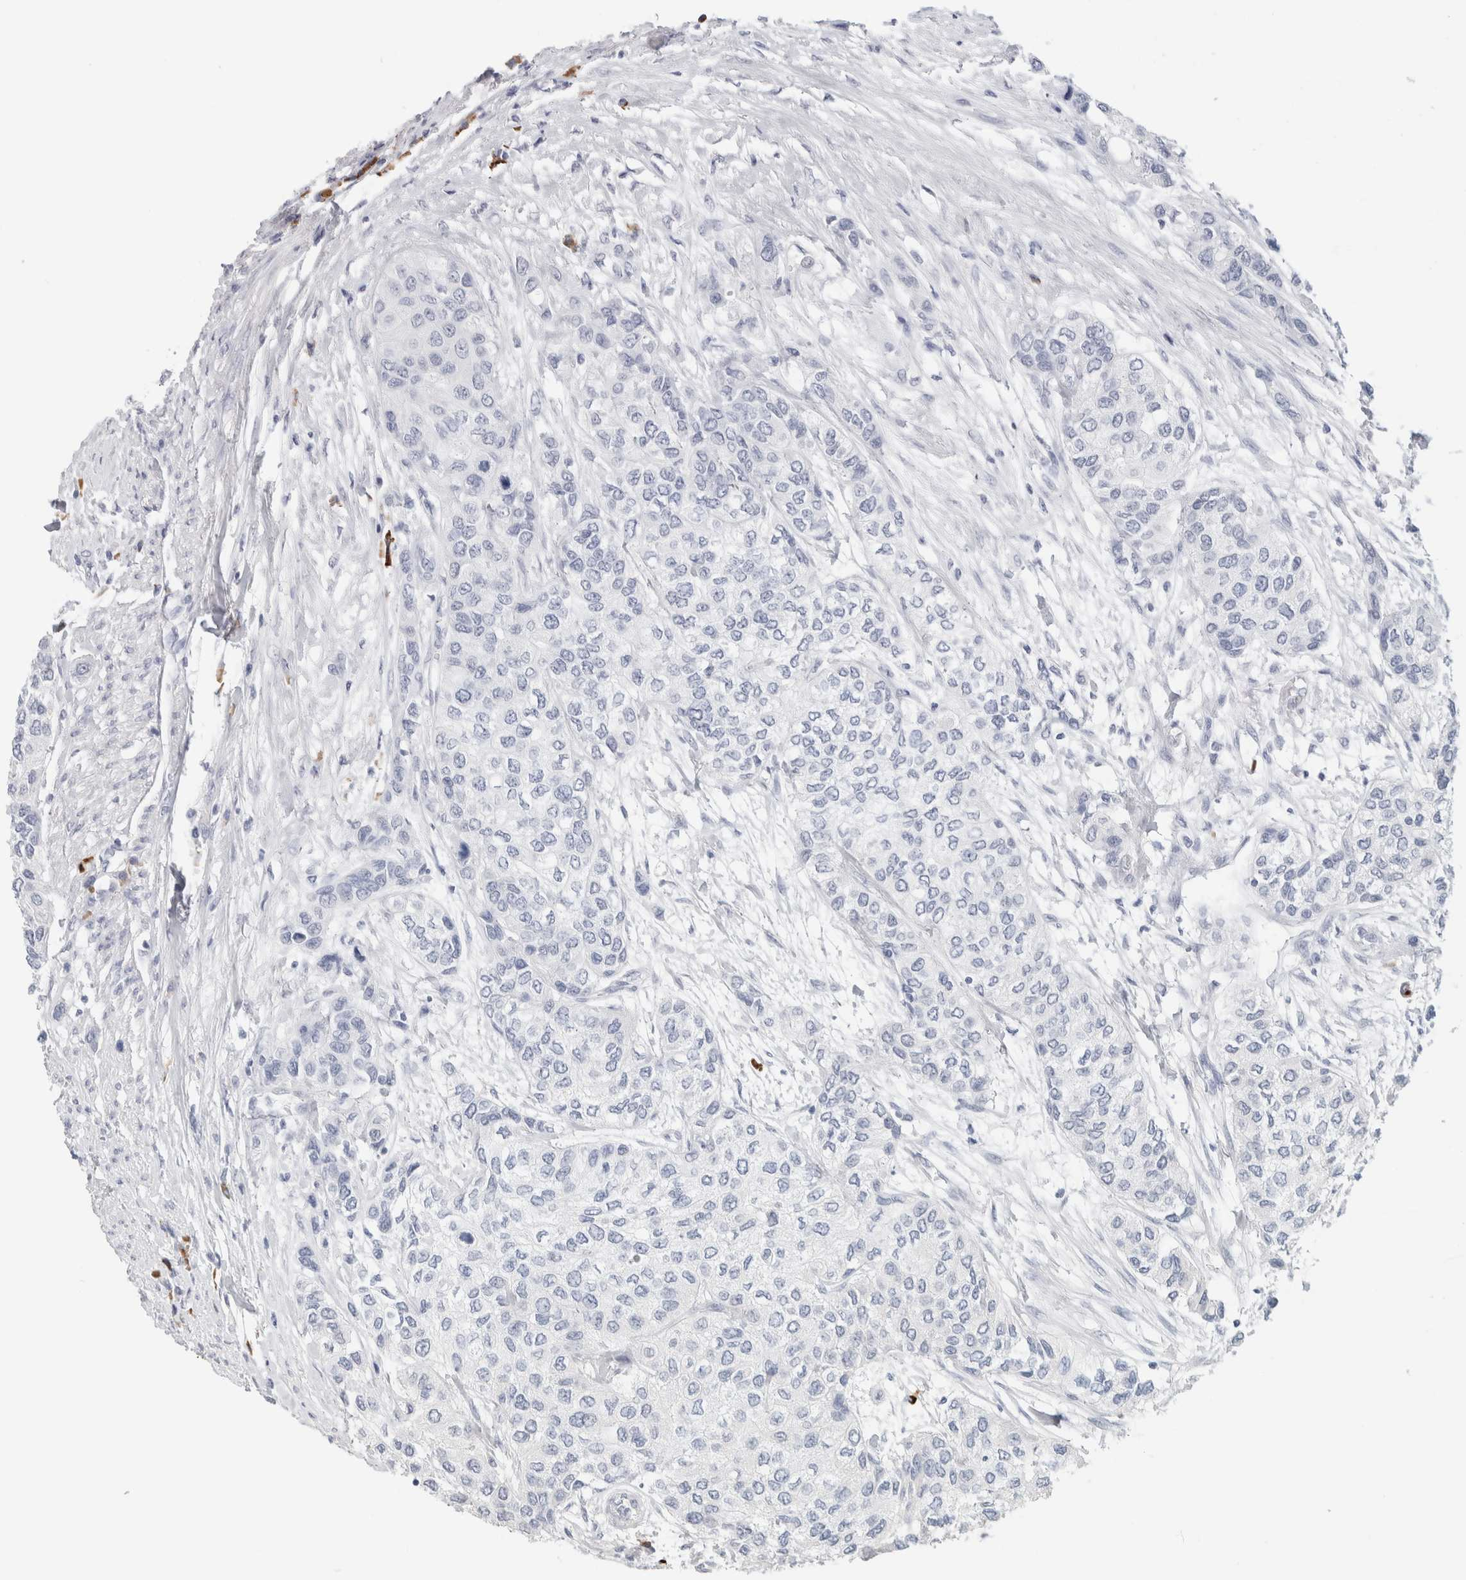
{"staining": {"intensity": "negative", "quantity": "none", "location": "none"}, "tissue": "urothelial cancer", "cell_type": "Tumor cells", "image_type": "cancer", "snomed": [{"axis": "morphology", "description": "Urothelial carcinoma, High grade"}, {"axis": "topography", "description": "Urinary bladder"}], "caption": "Immunohistochemical staining of urothelial cancer demonstrates no significant expression in tumor cells. The staining was performed using DAB (3,3'-diaminobenzidine) to visualize the protein expression in brown, while the nuclei were stained in blue with hematoxylin (Magnification: 20x).", "gene": "IL6", "patient": {"sex": "female", "age": 56}}